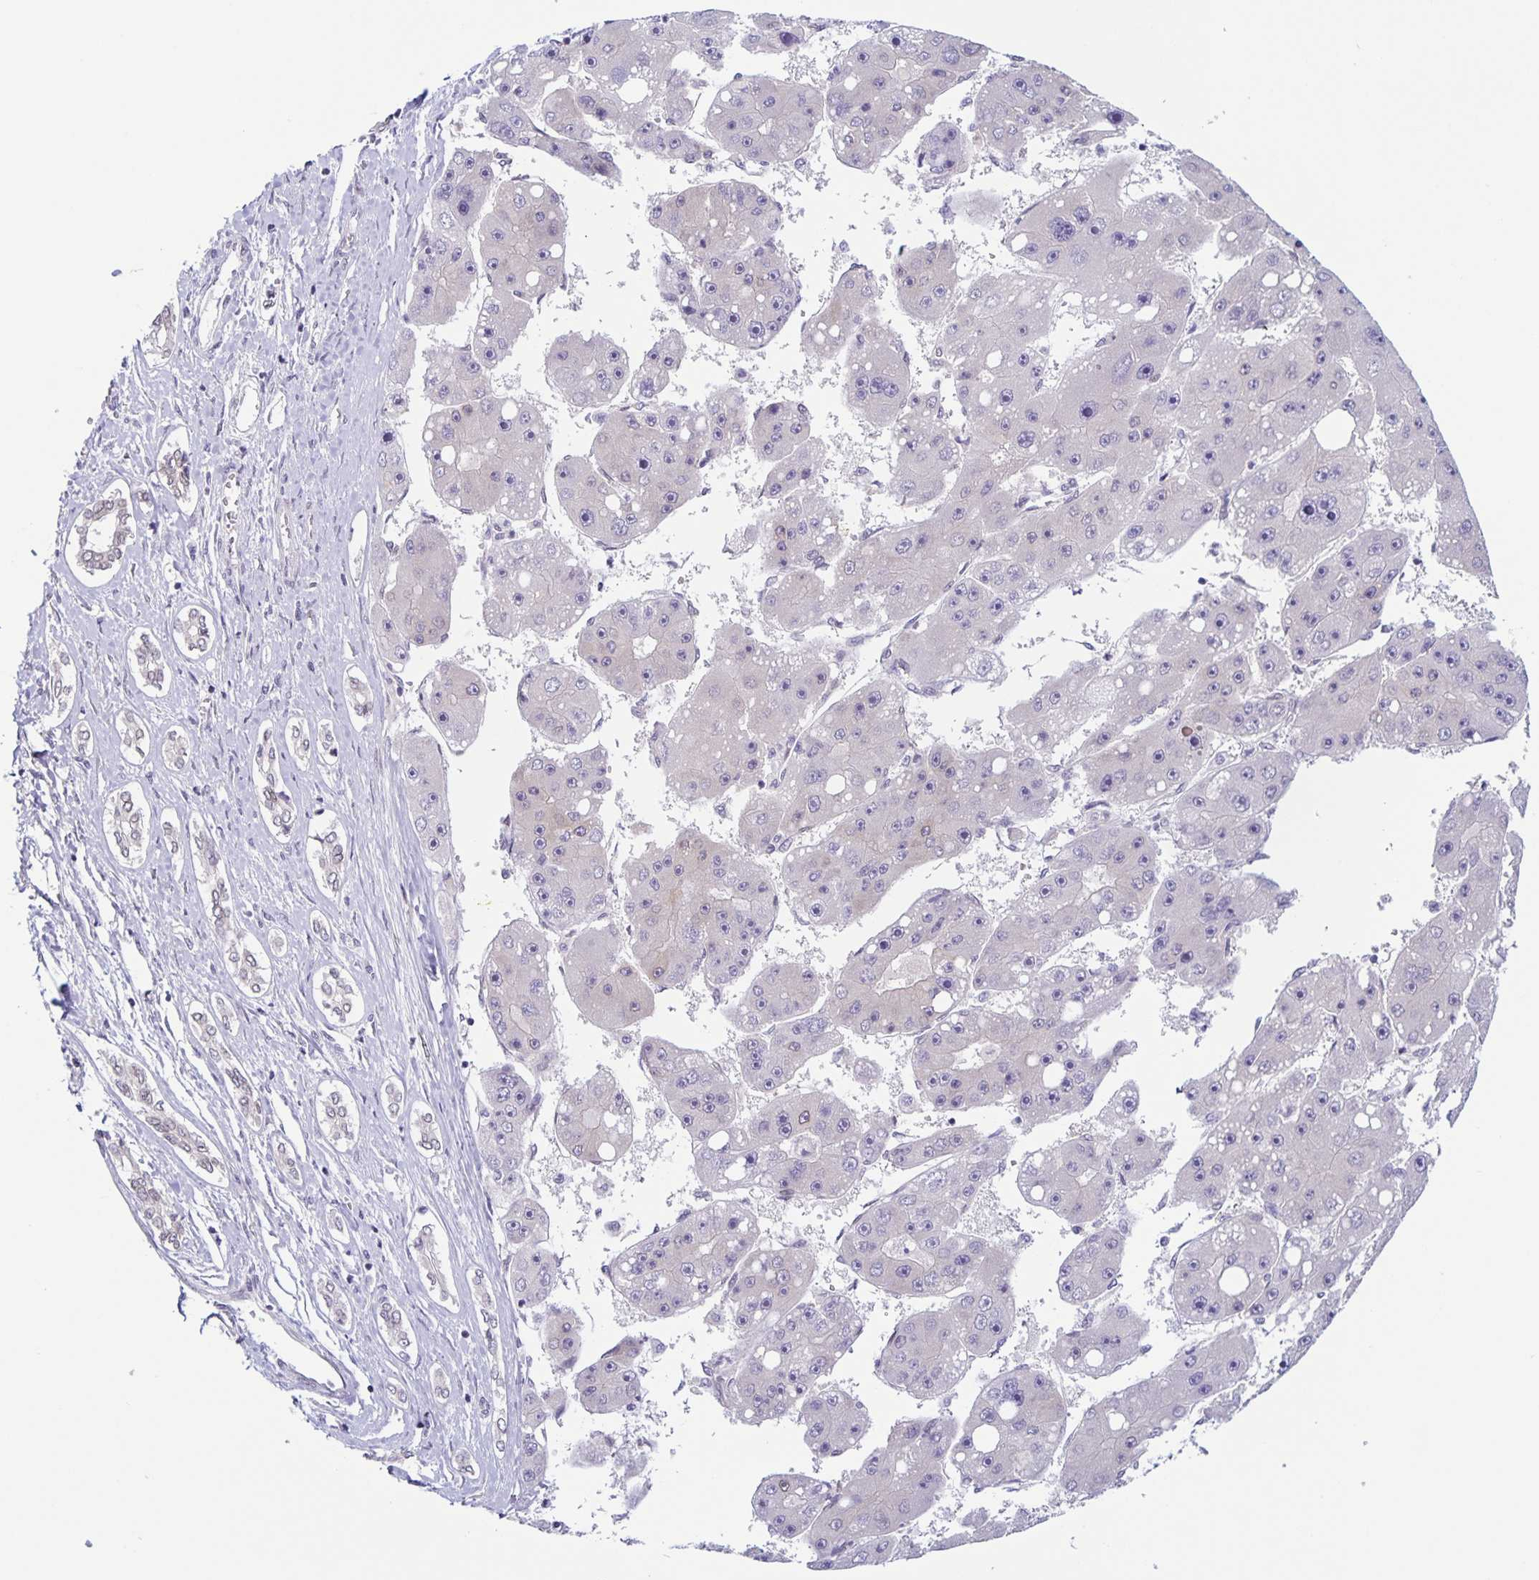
{"staining": {"intensity": "negative", "quantity": "none", "location": "none"}, "tissue": "liver cancer", "cell_type": "Tumor cells", "image_type": "cancer", "snomed": [{"axis": "morphology", "description": "Carcinoma, Hepatocellular, NOS"}, {"axis": "topography", "description": "Liver"}], "caption": "This is an IHC micrograph of liver hepatocellular carcinoma. There is no expression in tumor cells.", "gene": "SYNE2", "patient": {"sex": "female", "age": 61}}